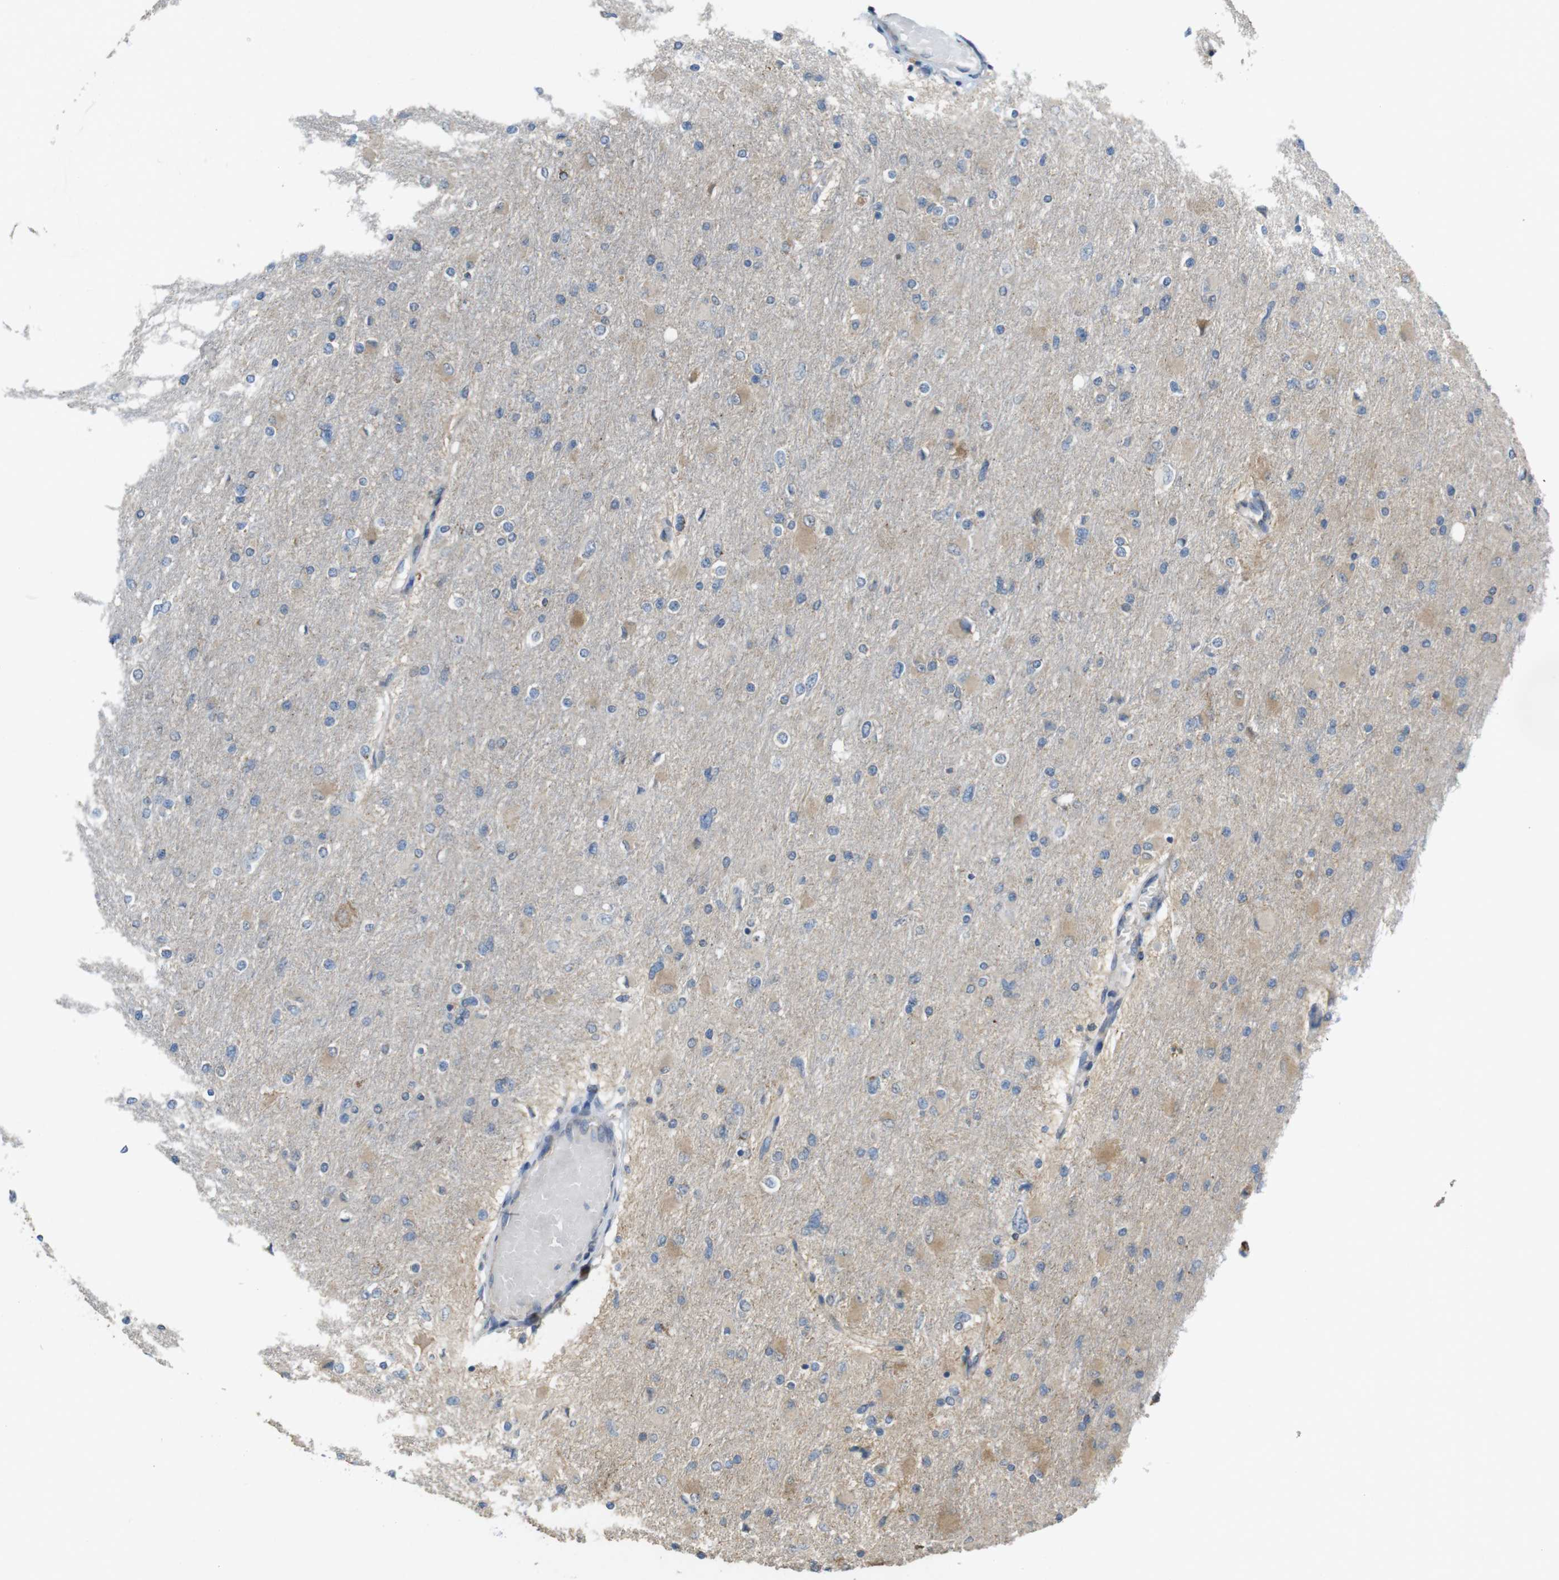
{"staining": {"intensity": "weak", "quantity": "25%-75%", "location": "cytoplasmic/membranous"}, "tissue": "glioma", "cell_type": "Tumor cells", "image_type": "cancer", "snomed": [{"axis": "morphology", "description": "Glioma, malignant, High grade"}, {"axis": "topography", "description": "Cerebral cortex"}], "caption": "DAB (3,3'-diaminobenzidine) immunohistochemical staining of glioma exhibits weak cytoplasmic/membranous protein staining in about 25%-75% of tumor cells. (brown staining indicates protein expression, while blue staining denotes nuclei).", "gene": "CALHM2", "patient": {"sex": "female", "age": 36}}